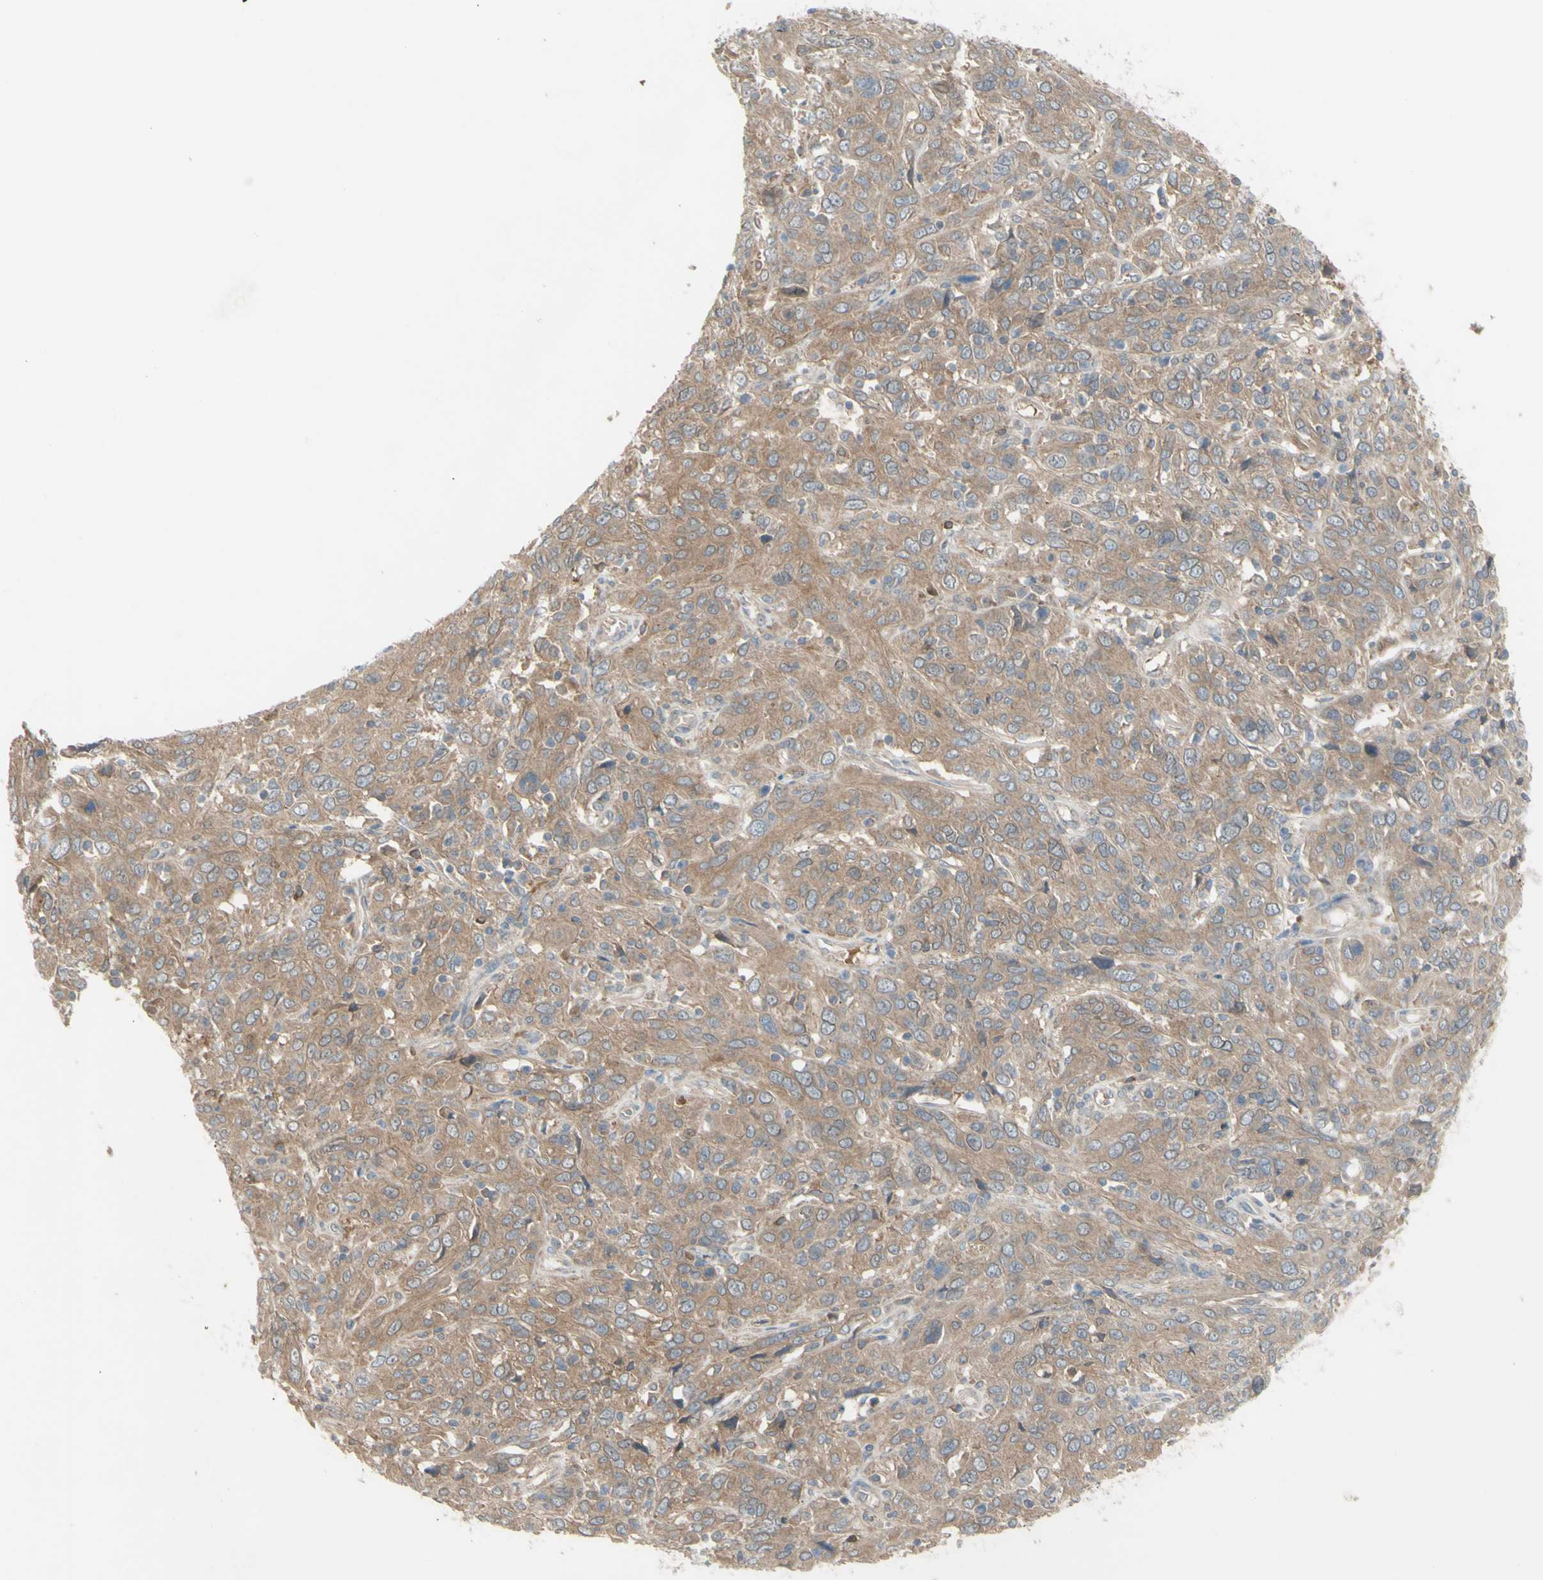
{"staining": {"intensity": "weak", "quantity": ">75%", "location": "cytoplasmic/membranous"}, "tissue": "cervical cancer", "cell_type": "Tumor cells", "image_type": "cancer", "snomed": [{"axis": "morphology", "description": "Squamous cell carcinoma, NOS"}, {"axis": "topography", "description": "Cervix"}], "caption": "An immunohistochemistry image of tumor tissue is shown. Protein staining in brown shows weak cytoplasmic/membranous positivity in squamous cell carcinoma (cervical) within tumor cells.", "gene": "AFP", "patient": {"sex": "female", "age": 46}}